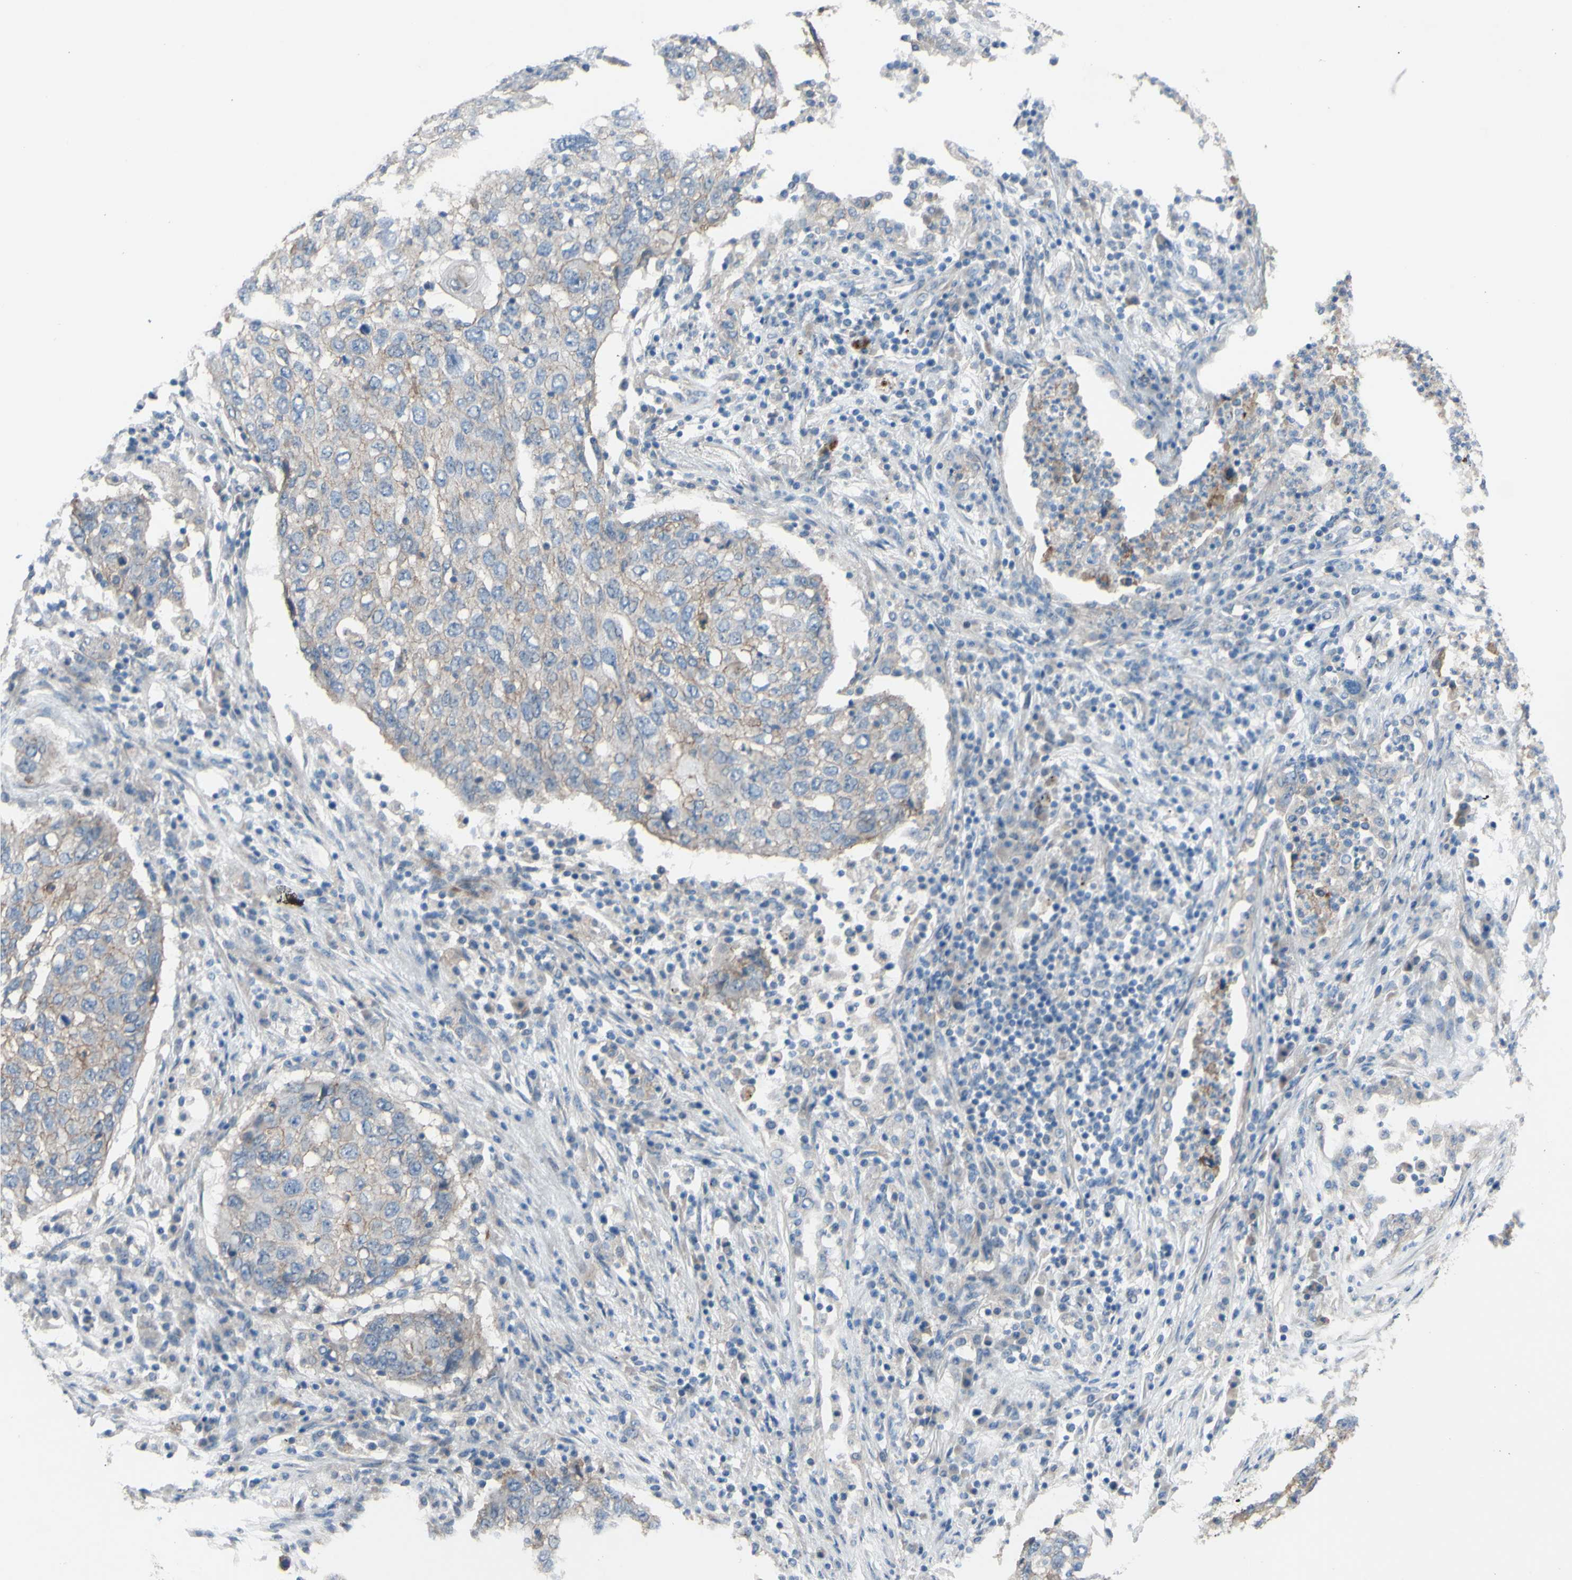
{"staining": {"intensity": "weak", "quantity": "<25%", "location": "cytoplasmic/membranous"}, "tissue": "lung cancer", "cell_type": "Tumor cells", "image_type": "cancer", "snomed": [{"axis": "morphology", "description": "Squamous cell carcinoma, NOS"}, {"axis": "topography", "description": "Lung"}], "caption": "Immunohistochemistry histopathology image of neoplastic tissue: human lung cancer (squamous cell carcinoma) stained with DAB (3,3'-diaminobenzidine) exhibits no significant protein positivity in tumor cells.", "gene": "CDCP1", "patient": {"sex": "female", "age": 63}}